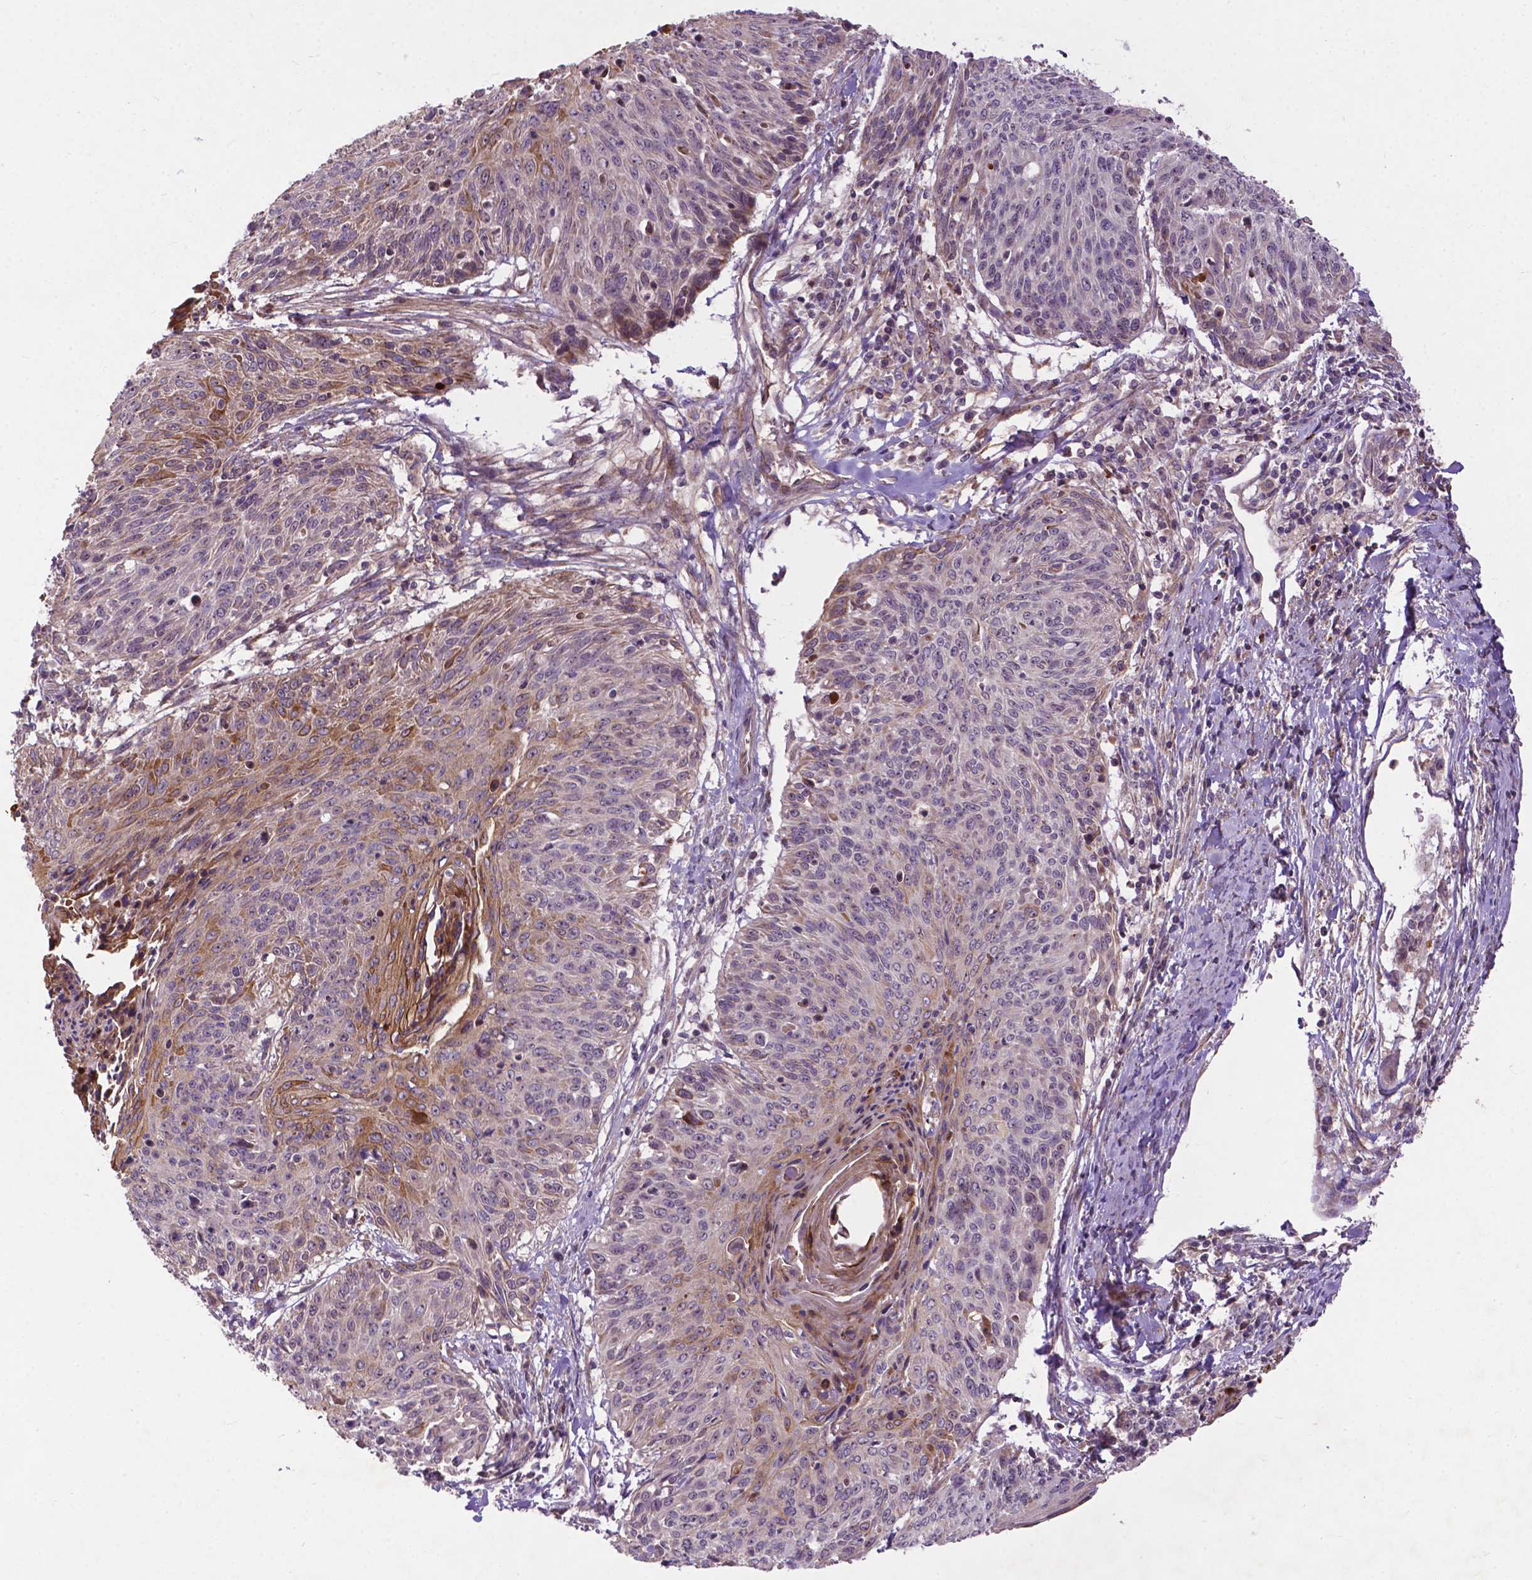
{"staining": {"intensity": "moderate", "quantity": "<25%", "location": "cytoplasmic/membranous"}, "tissue": "cervical cancer", "cell_type": "Tumor cells", "image_type": "cancer", "snomed": [{"axis": "morphology", "description": "Squamous cell carcinoma, NOS"}, {"axis": "topography", "description": "Cervix"}], "caption": "IHC histopathology image of neoplastic tissue: cervical cancer stained using immunohistochemistry (IHC) shows low levels of moderate protein expression localized specifically in the cytoplasmic/membranous of tumor cells, appearing as a cytoplasmic/membranous brown color.", "gene": "PARP3", "patient": {"sex": "female", "age": 45}}